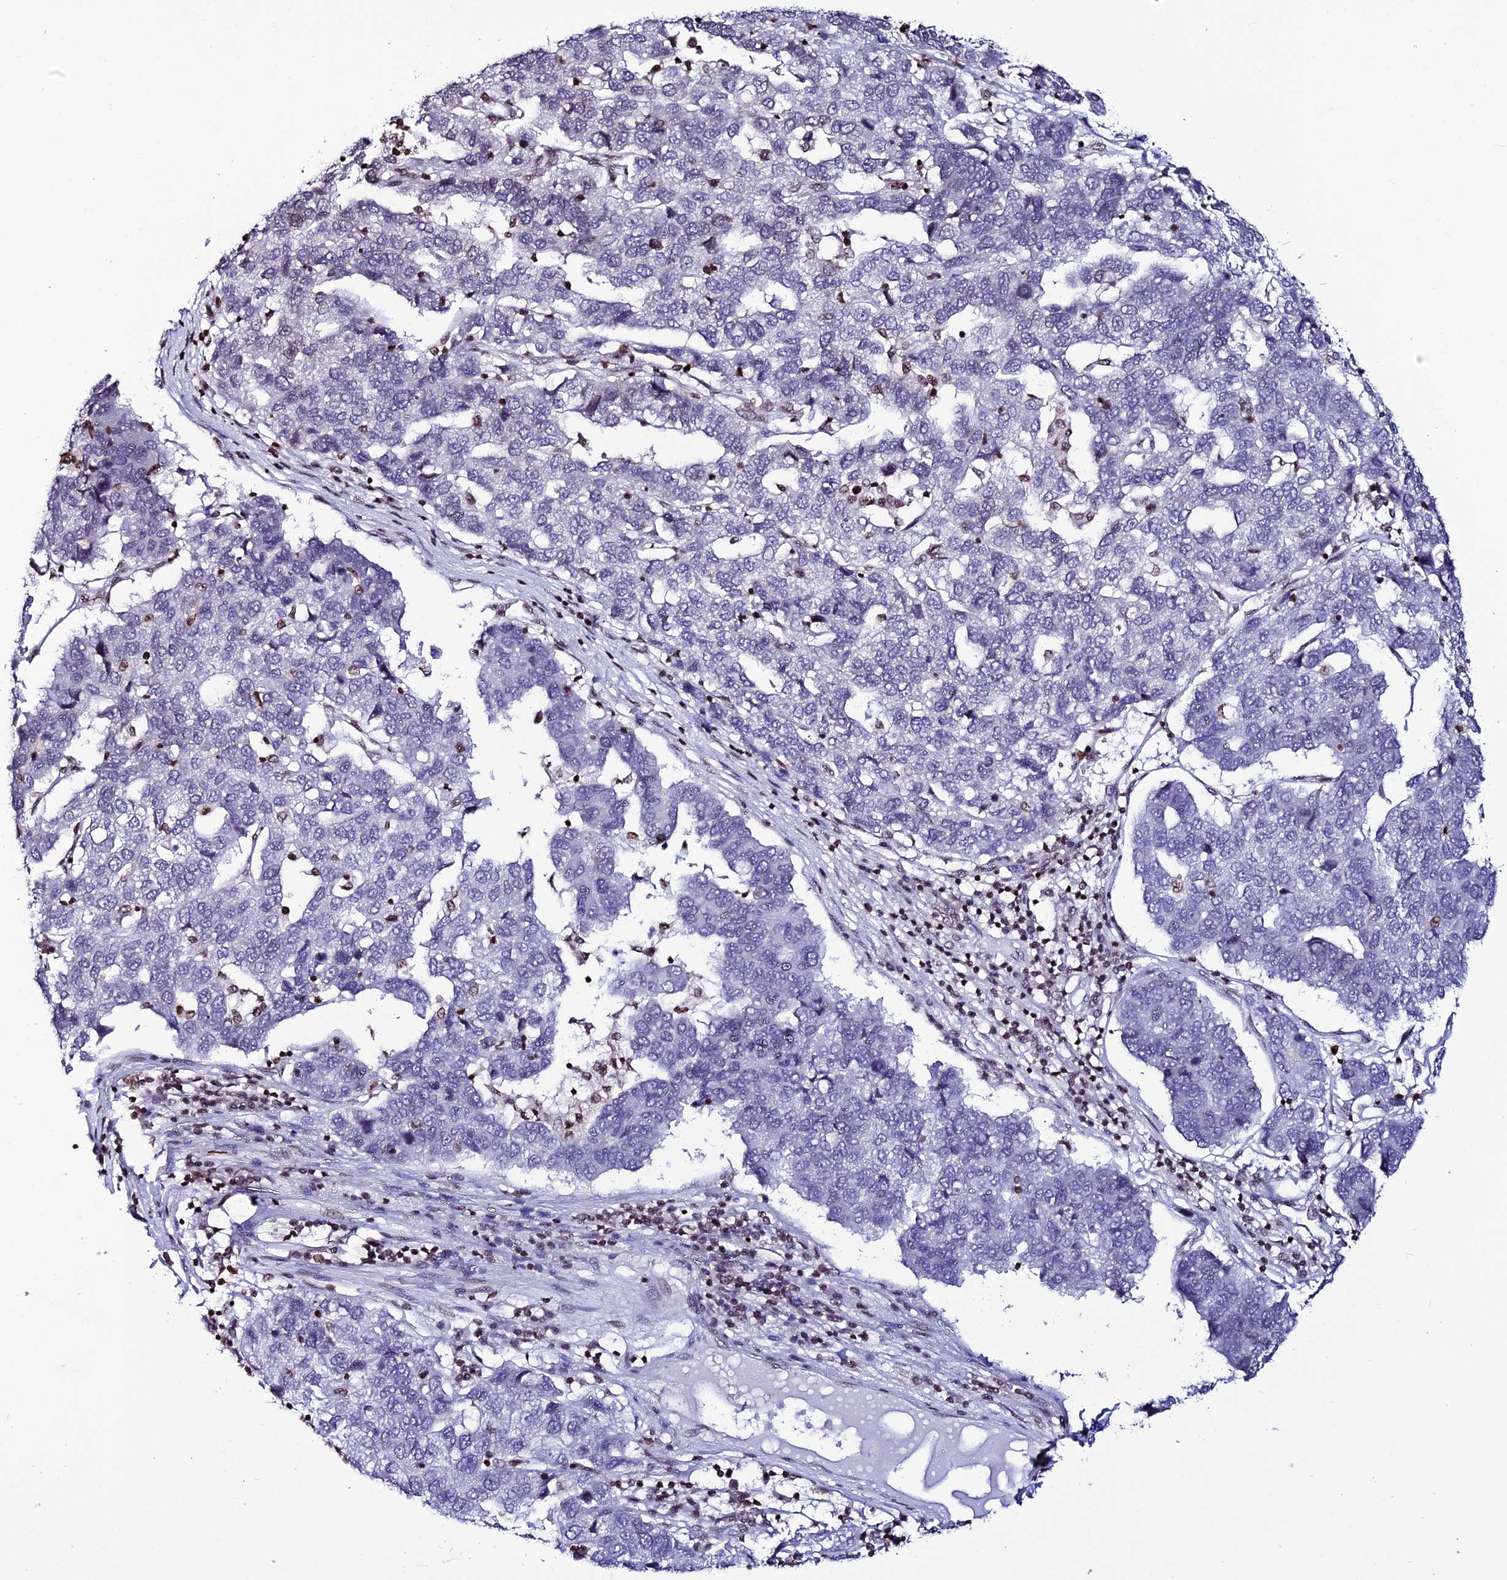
{"staining": {"intensity": "negative", "quantity": "none", "location": "none"}, "tissue": "pancreatic cancer", "cell_type": "Tumor cells", "image_type": "cancer", "snomed": [{"axis": "morphology", "description": "Adenocarcinoma, NOS"}, {"axis": "topography", "description": "Pancreas"}], "caption": "DAB immunohistochemical staining of human pancreatic adenocarcinoma displays no significant positivity in tumor cells. The staining was performed using DAB (3,3'-diaminobenzidine) to visualize the protein expression in brown, while the nuclei were stained in blue with hematoxylin (Magnification: 20x).", "gene": "MACROH2A2", "patient": {"sex": "female", "age": 61}}